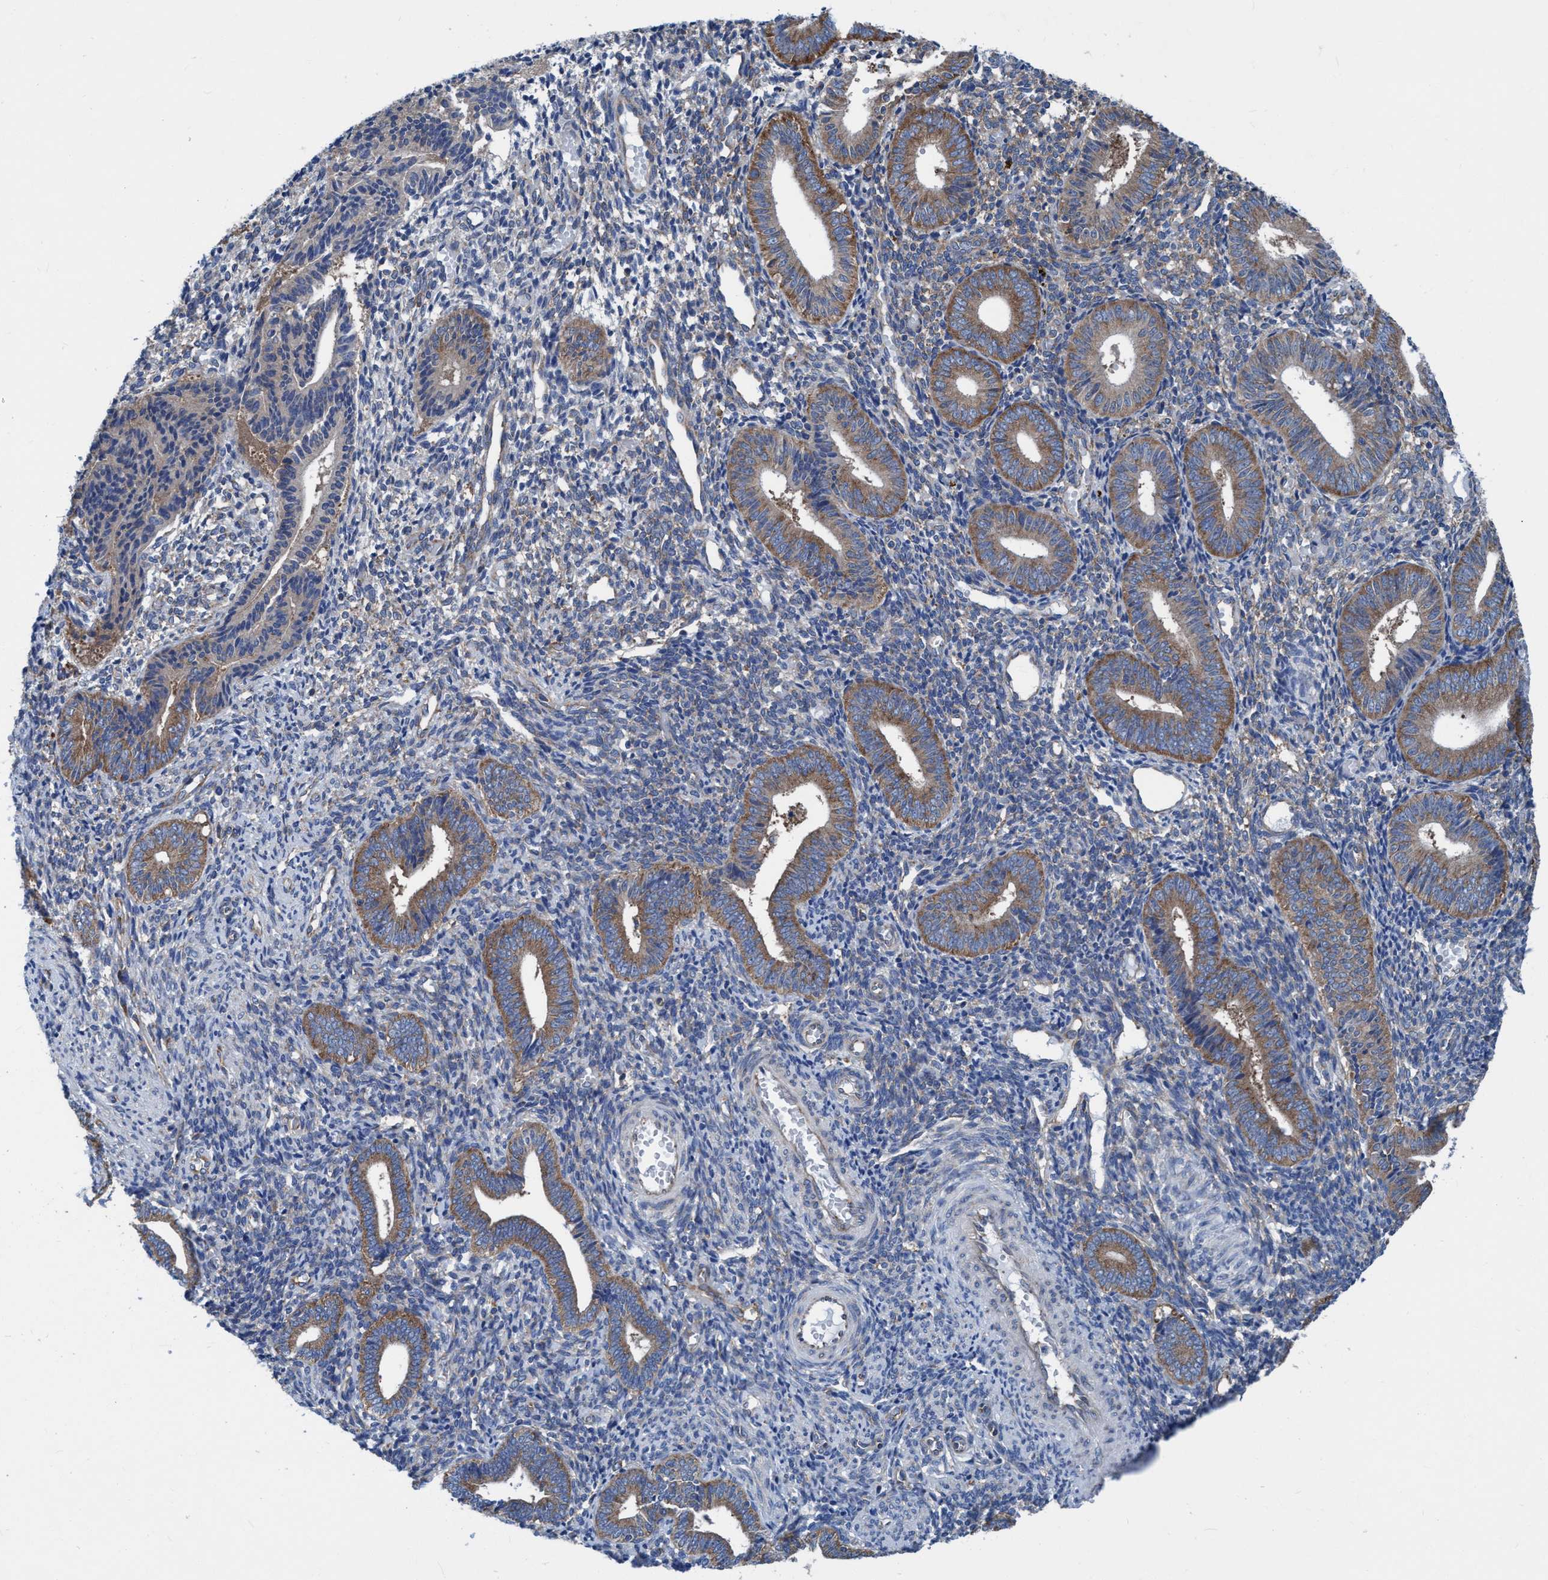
{"staining": {"intensity": "negative", "quantity": "none", "location": "none"}, "tissue": "endometrium", "cell_type": "Cells in endometrial stroma", "image_type": "normal", "snomed": [{"axis": "morphology", "description": "Normal tissue, NOS"}, {"axis": "topography", "description": "Uterus"}, {"axis": "topography", "description": "Endometrium"}], "caption": "The immunohistochemistry (IHC) image has no significant positivity in cells in endometrial stroma of endometrium.", "gene": "NMT1", "patient": {"sex": "female", "age": 33}}